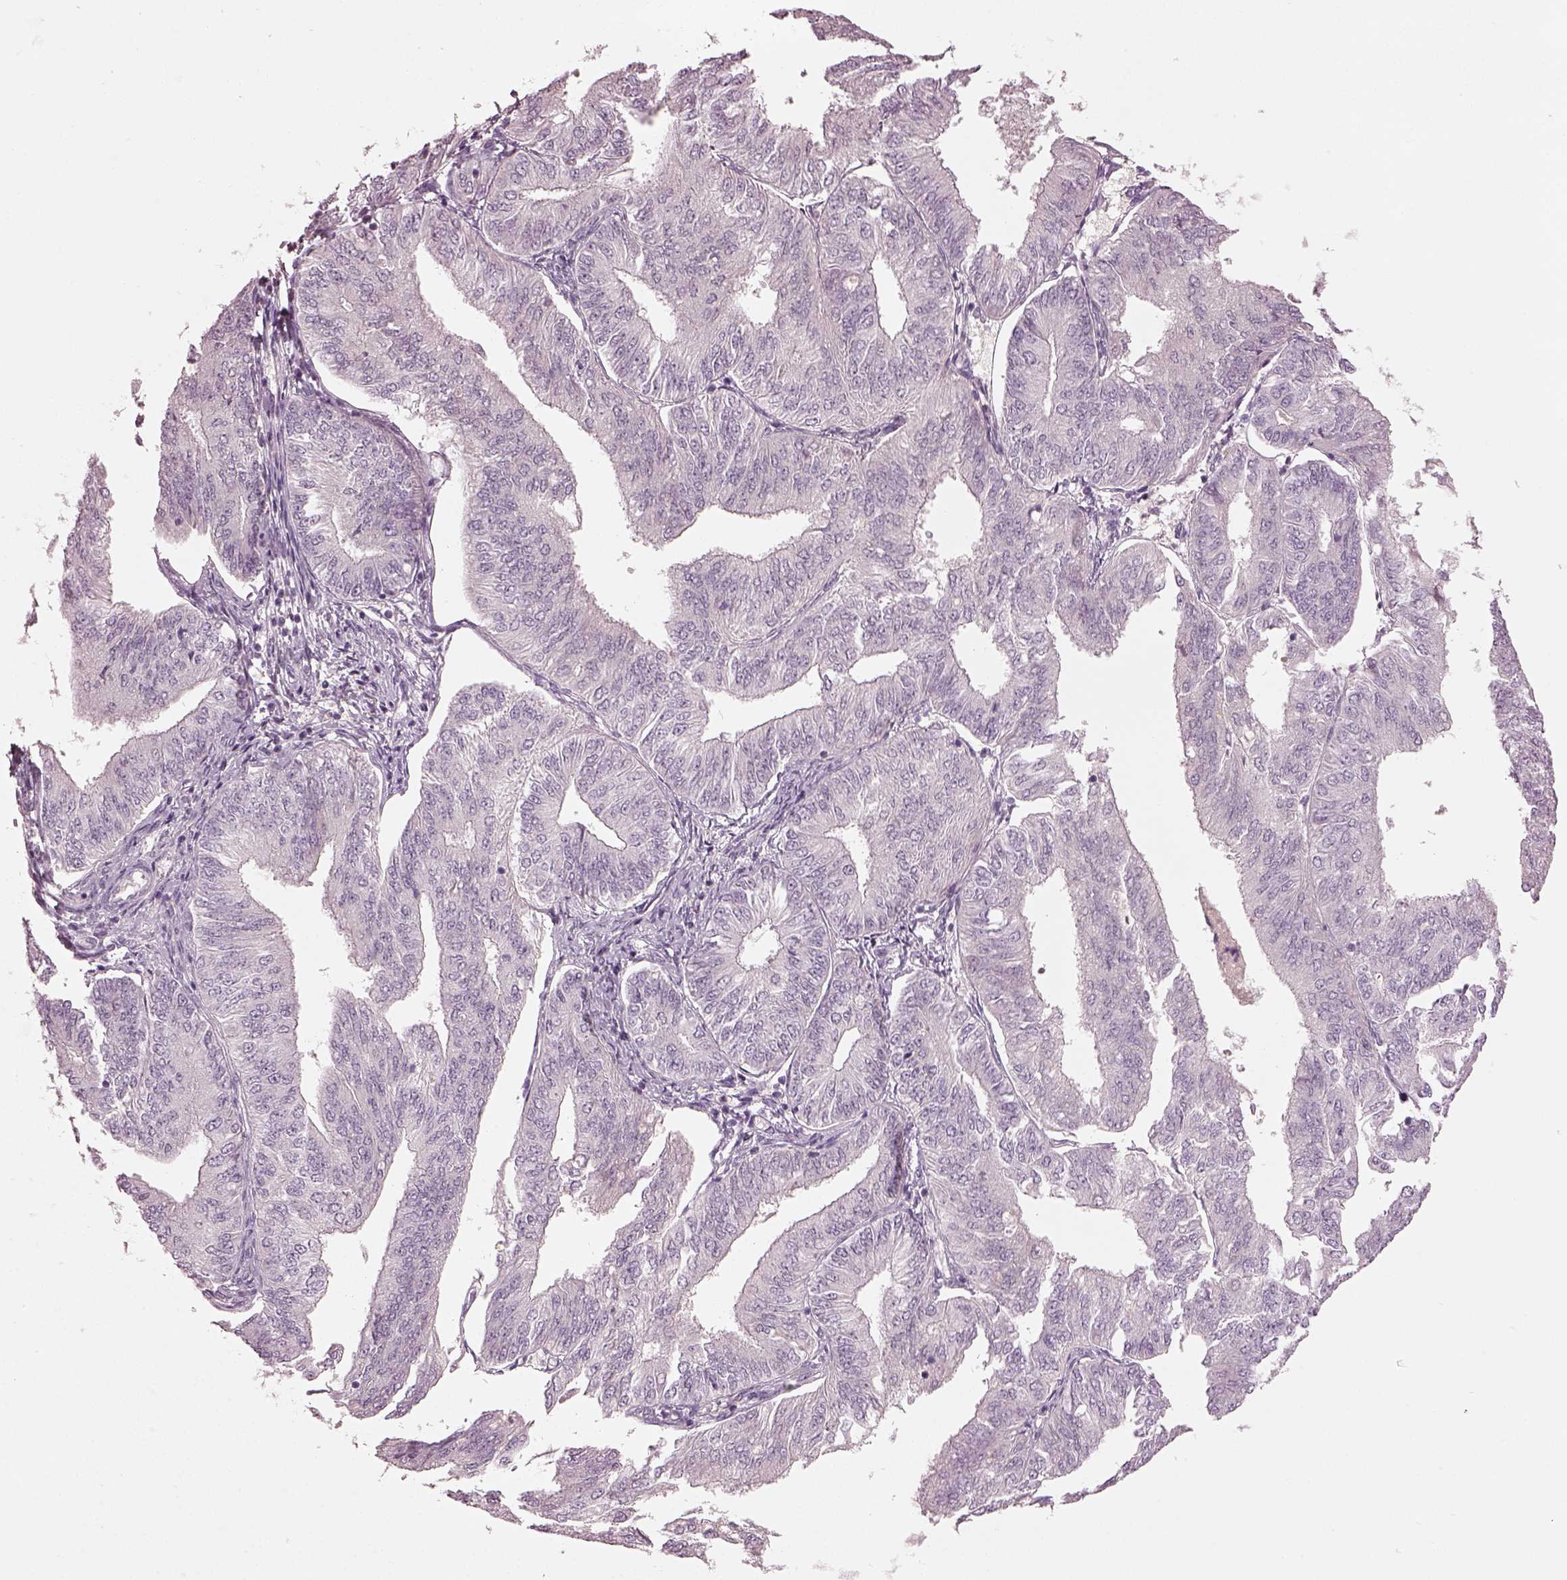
{"staining": {"intensity": "negative", "quantity": "none", "location": "none"}, "tissue": "endometrial cancer", "cell_type": "Tumor cells", "image_type": "cancer", "snomed": [{"axis": "morphology", "description": "Adenocarcinoma, NOS"}, {"axis": "topography", "description": "Endometrium"}], "caption": "Immunohistochemistry histopathology image of neoplastic tissue: human endometrial cancer (adenocarcinoma) stained with DAB (3,3'-diaminobenzidine) shows no significant protein expression in tumor cells.", "gene": "SPATA6L", "patient": {"sex": "female", "age": 58}}